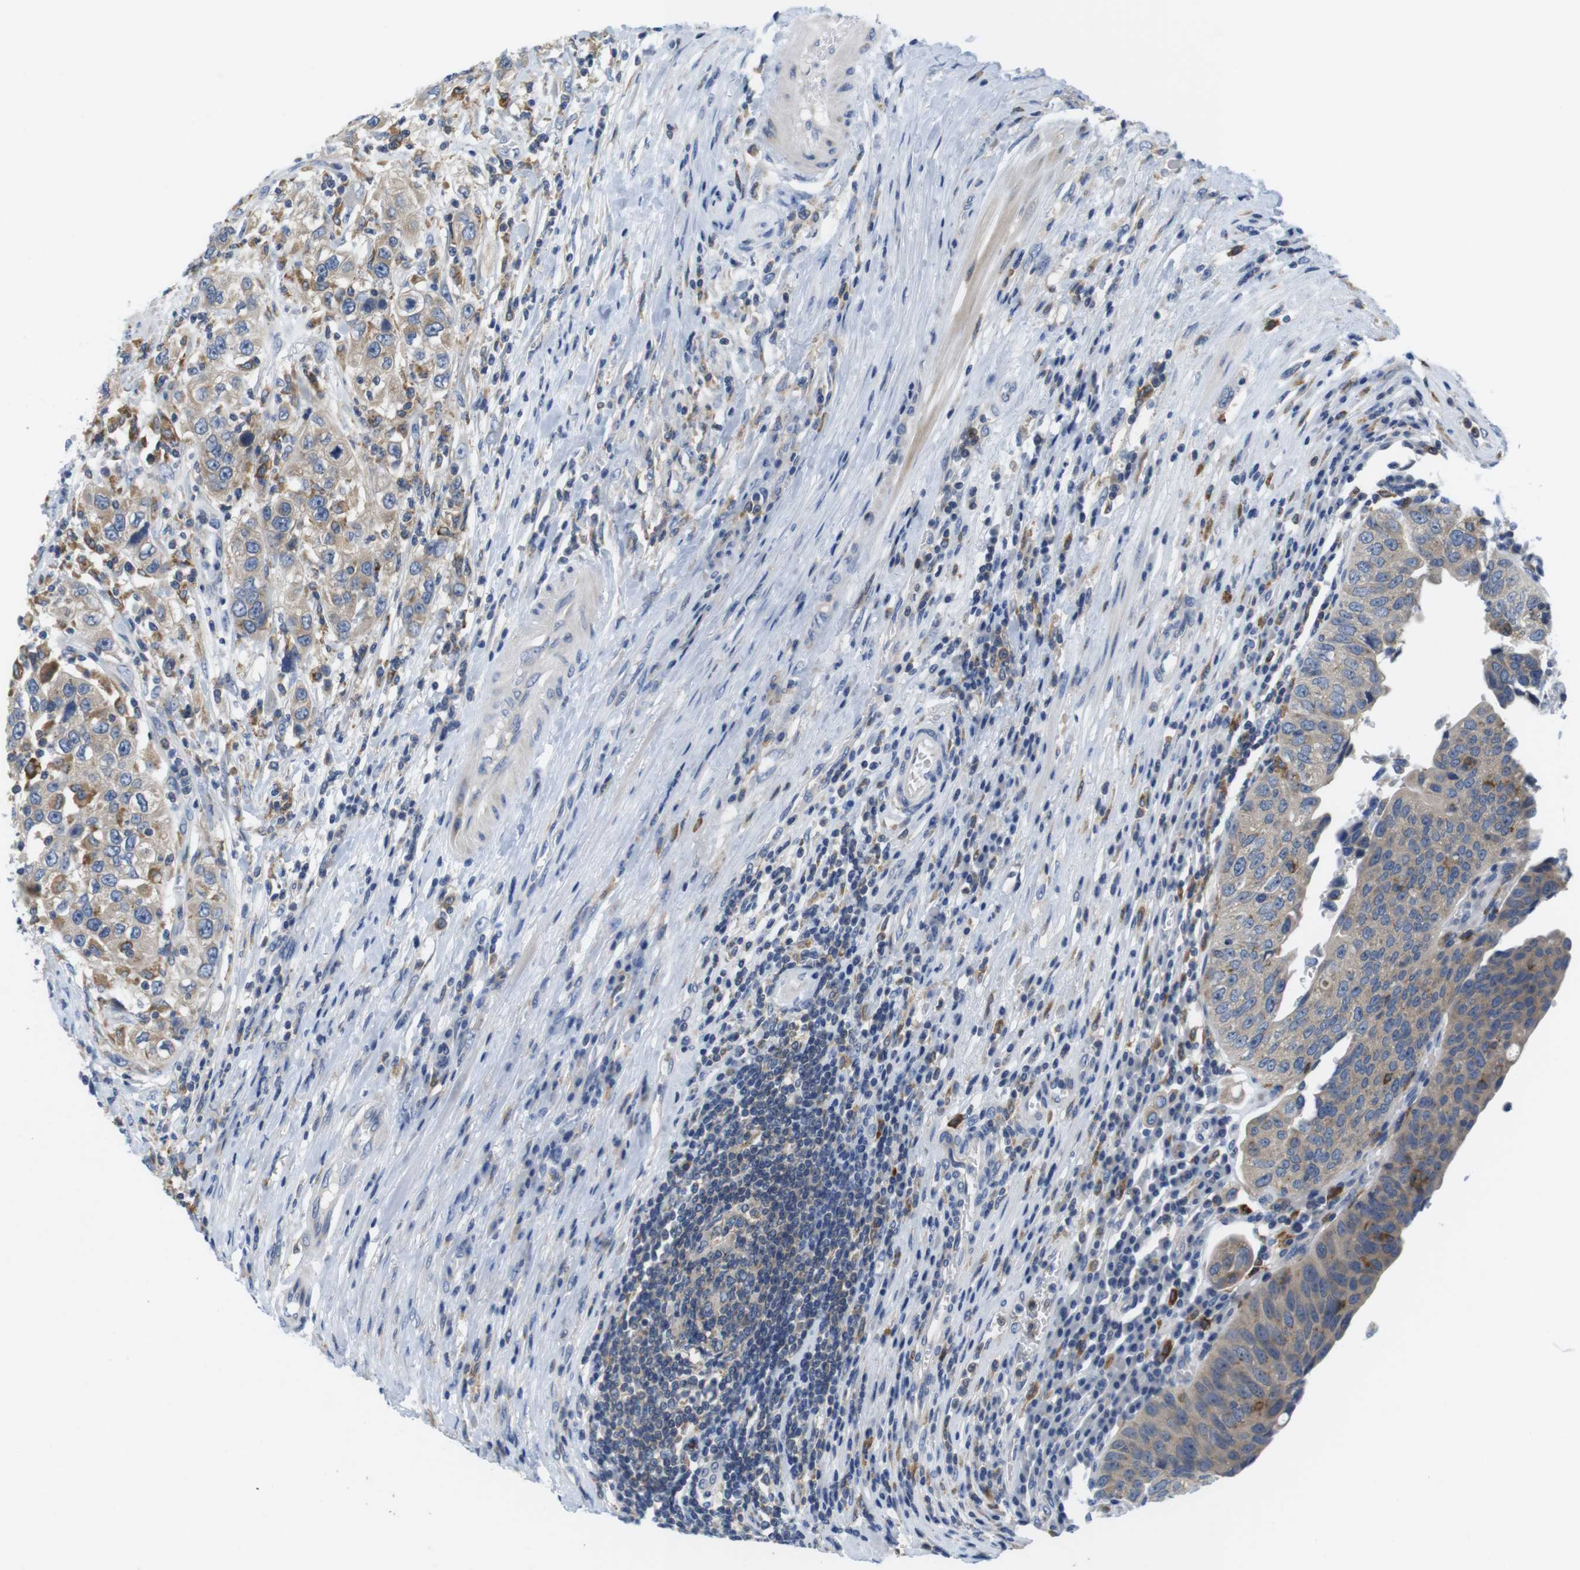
{"staining": {"intensity": "weak", "quantity": ">75%", "location": "cytoplasmic/membranous"}, "tissue": "urothelial cancer", "cell_type": "Tumor cells", "image_type": "cancer", "snomed": [{"axis": "morphology", "description": "Urothelial carcinoma, High grade"}, {"axis": "topography", "description": "Urinary bladder"}], "caption": "A photomicrograph of high-grade urothelial carcinoma stained for a protein reveals weak cytoplasmic/membranous brown staining in tumor cells.", "gene": "CNGA2", "patient": {"sex": "female", "age": 80}}